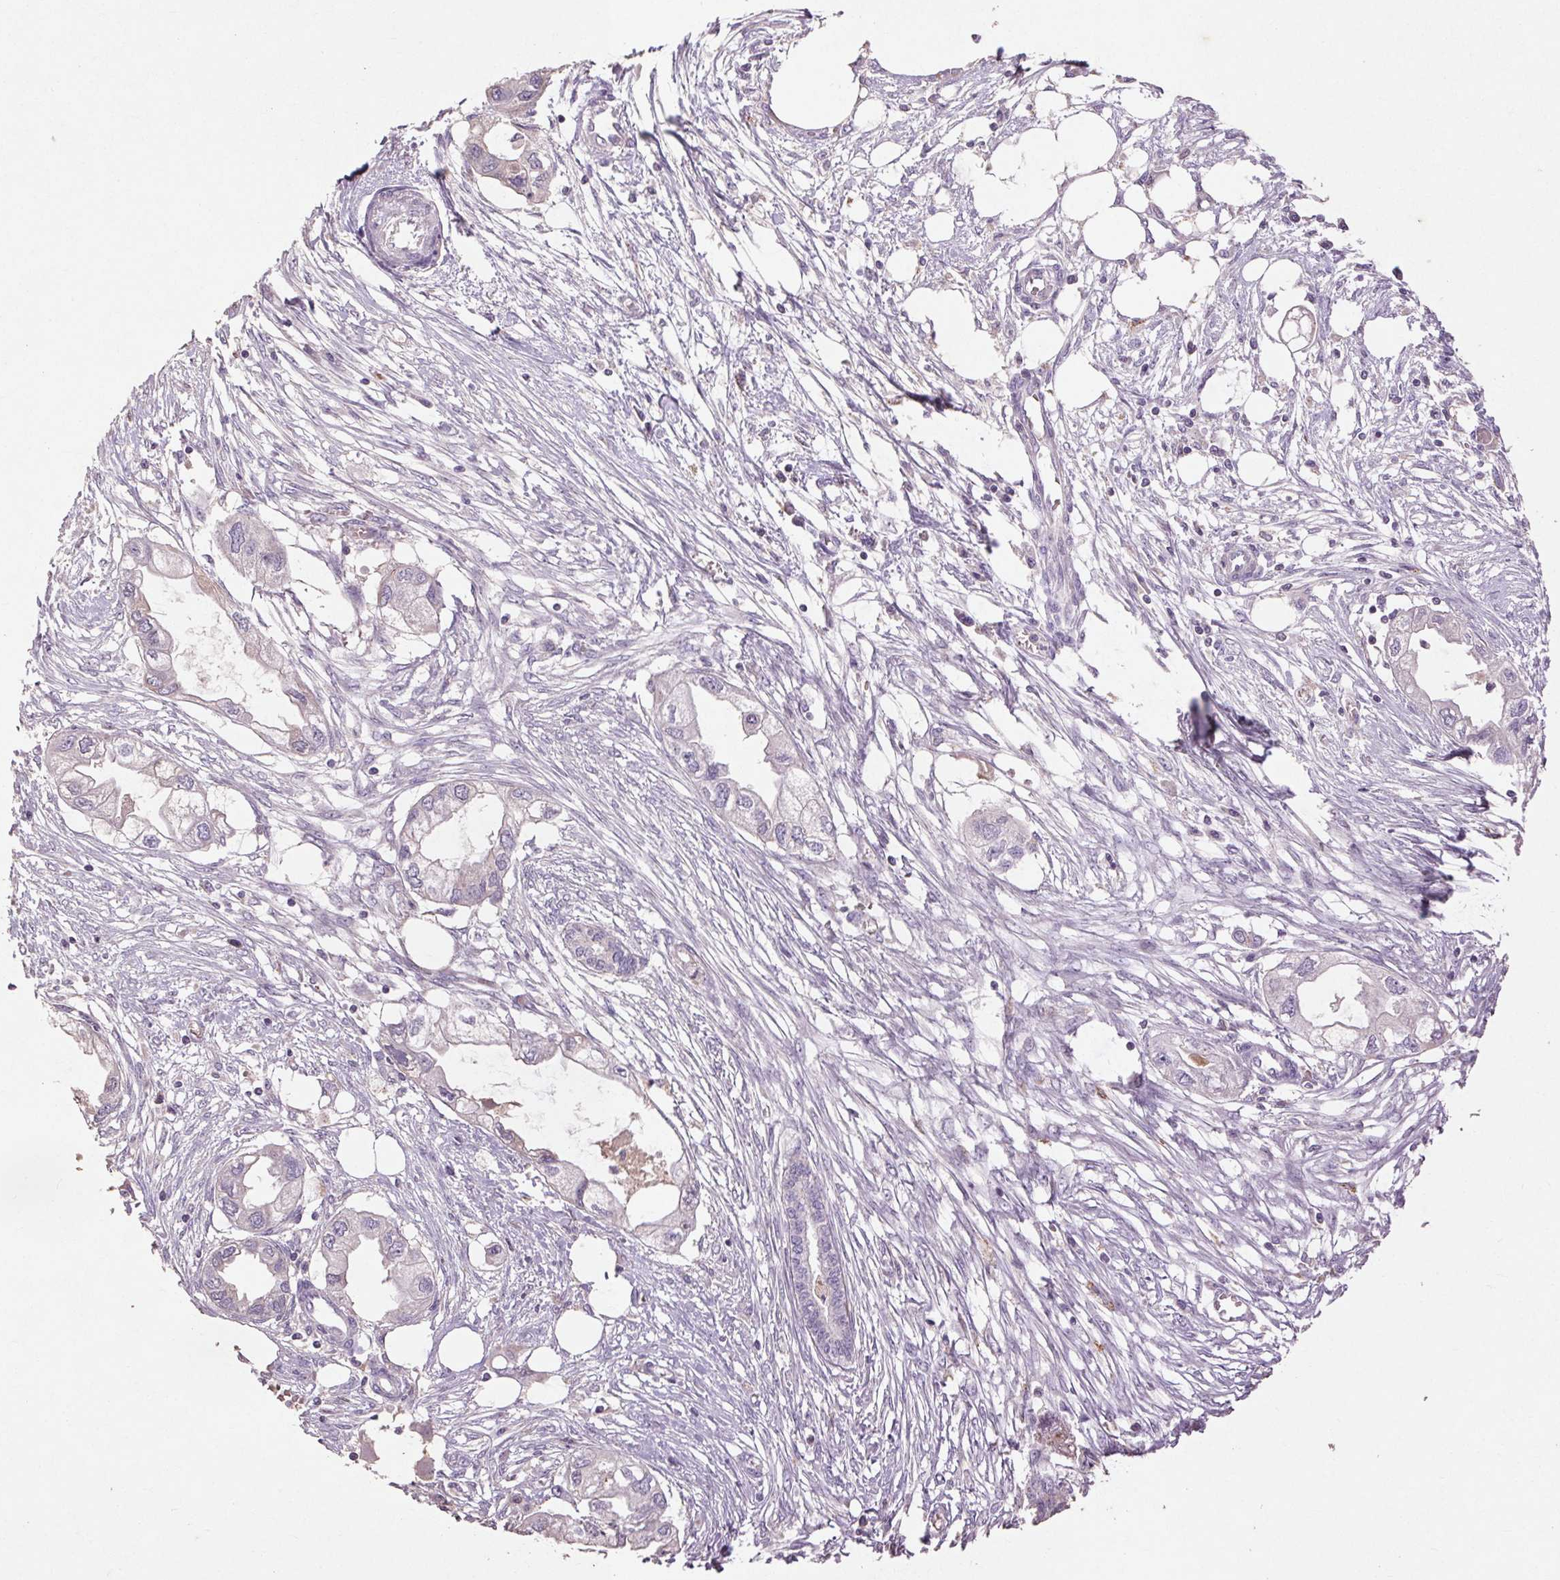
{"staining": {"intensity": "negative", "quantity": "none", "location": "none"}, "tissue": "endometrial cancer", "cell_type": "Tumor cells", "image_type": "cancer", "snomed": [{"axis": "morphology", "description": "Adenocarcinoma, NOS"}, {"axis": "morphology", "description": "Adenocarcinoma, metastatic, NOS"}, {"axis": "topography", "description": "Adipose tissue"}, {"axis": "topography", "description": "Endometrium"}], "caption": "Tumor cells show no significant protein staining in endometrial cancer. (Brightfield microscopy of DAB (3,3'-diaminobenzidine) IHC at high magnification).", "gene": "FNDC7", "patient": {"sex": "female", "age": 67}}